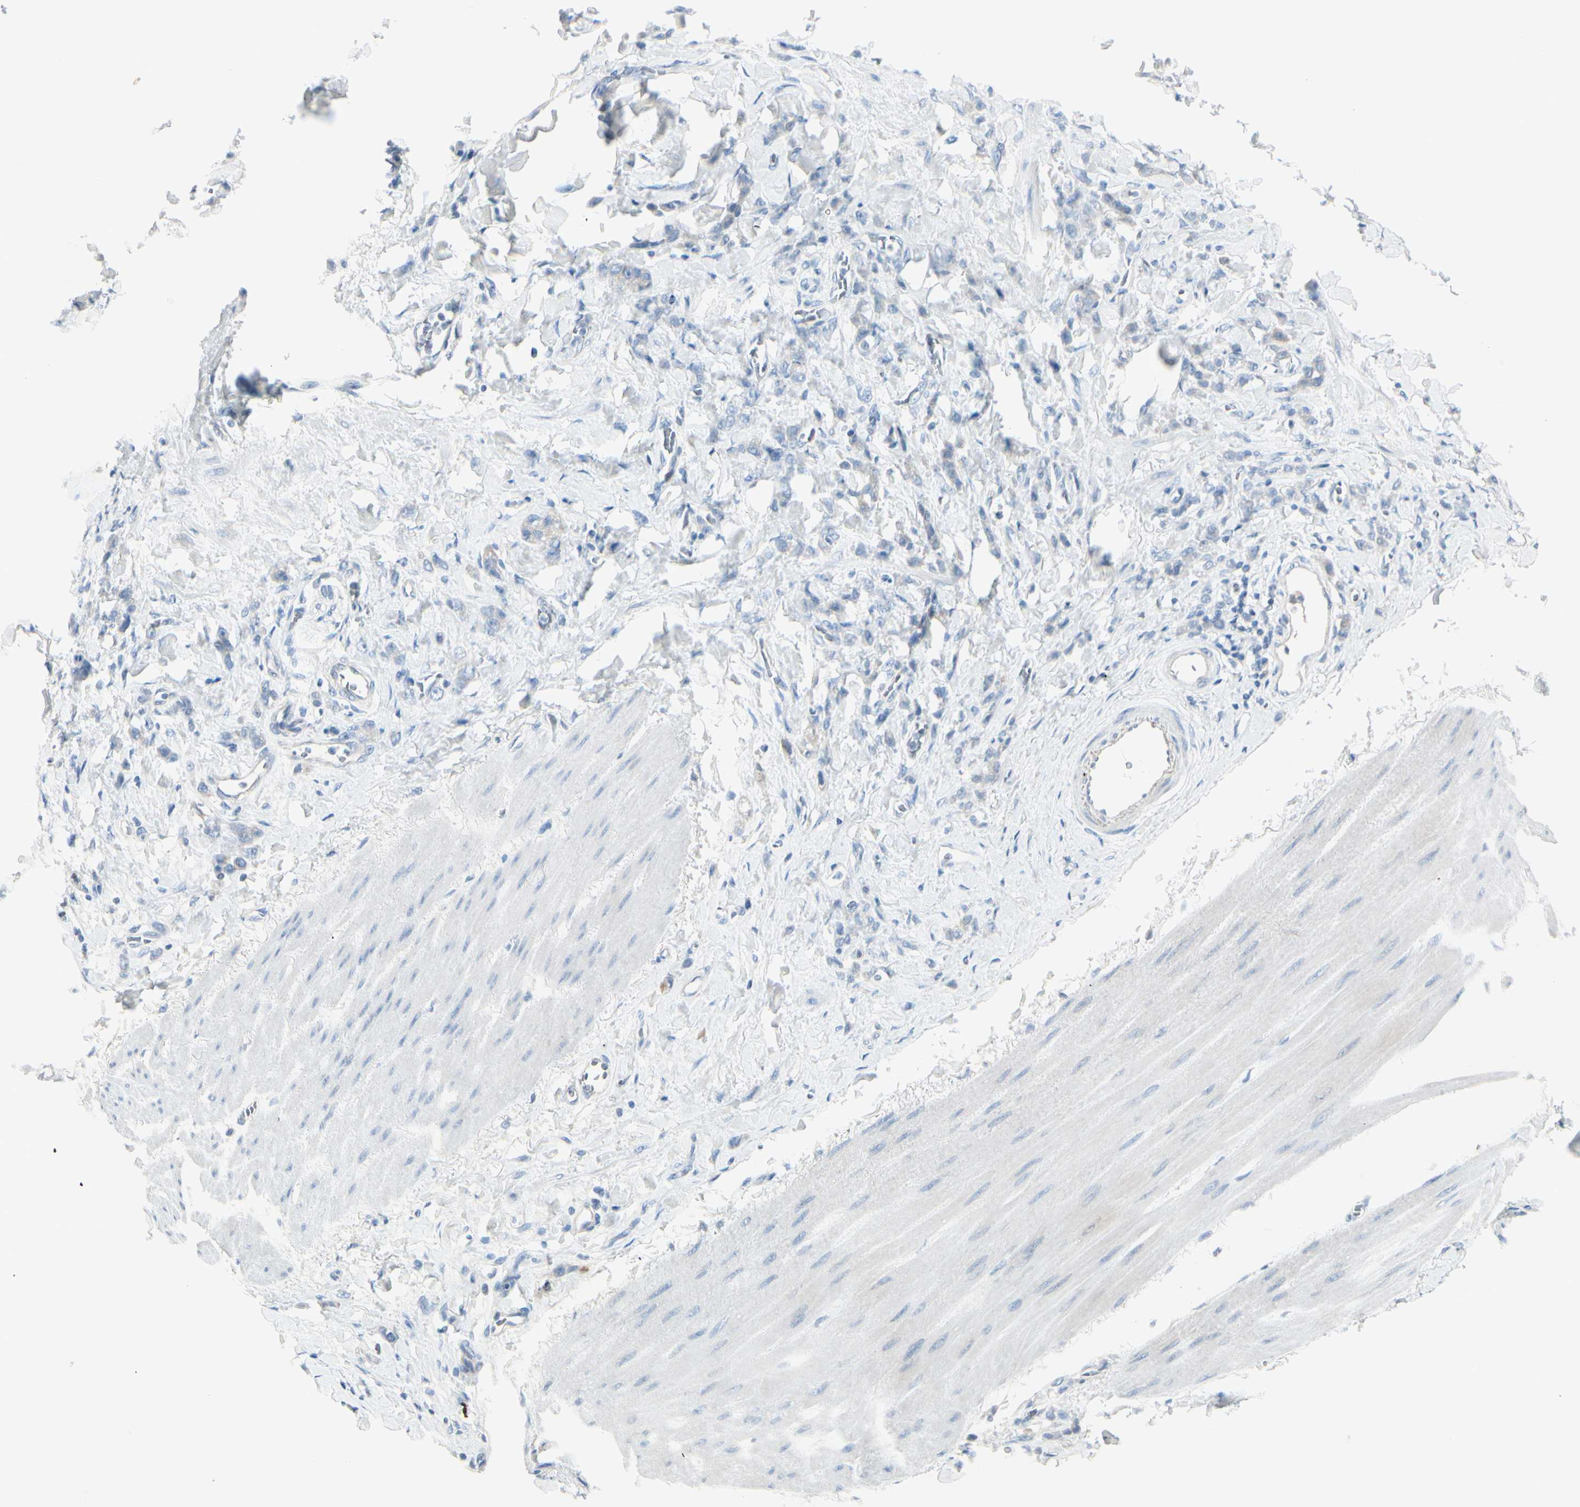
{"staining": {"intensity": "negative", "quantity": "none", "location": "none"}, "tissue": "stomach cancer", "cell_type": "Tumor cells", "image_type": "cancer", "snomed": [{"axis": "morphology", "description": "Adenocarcinoma, NOS"}, {"axis": "topography", "description": "Stomach"}], "caption": "This is an immunohistochemistry photomicrograph of adenocarcinoma (stomach). There is no expression in tumor cells.", "gene": "CDHR5", "patient": {"sex": "male", "age": 82}}